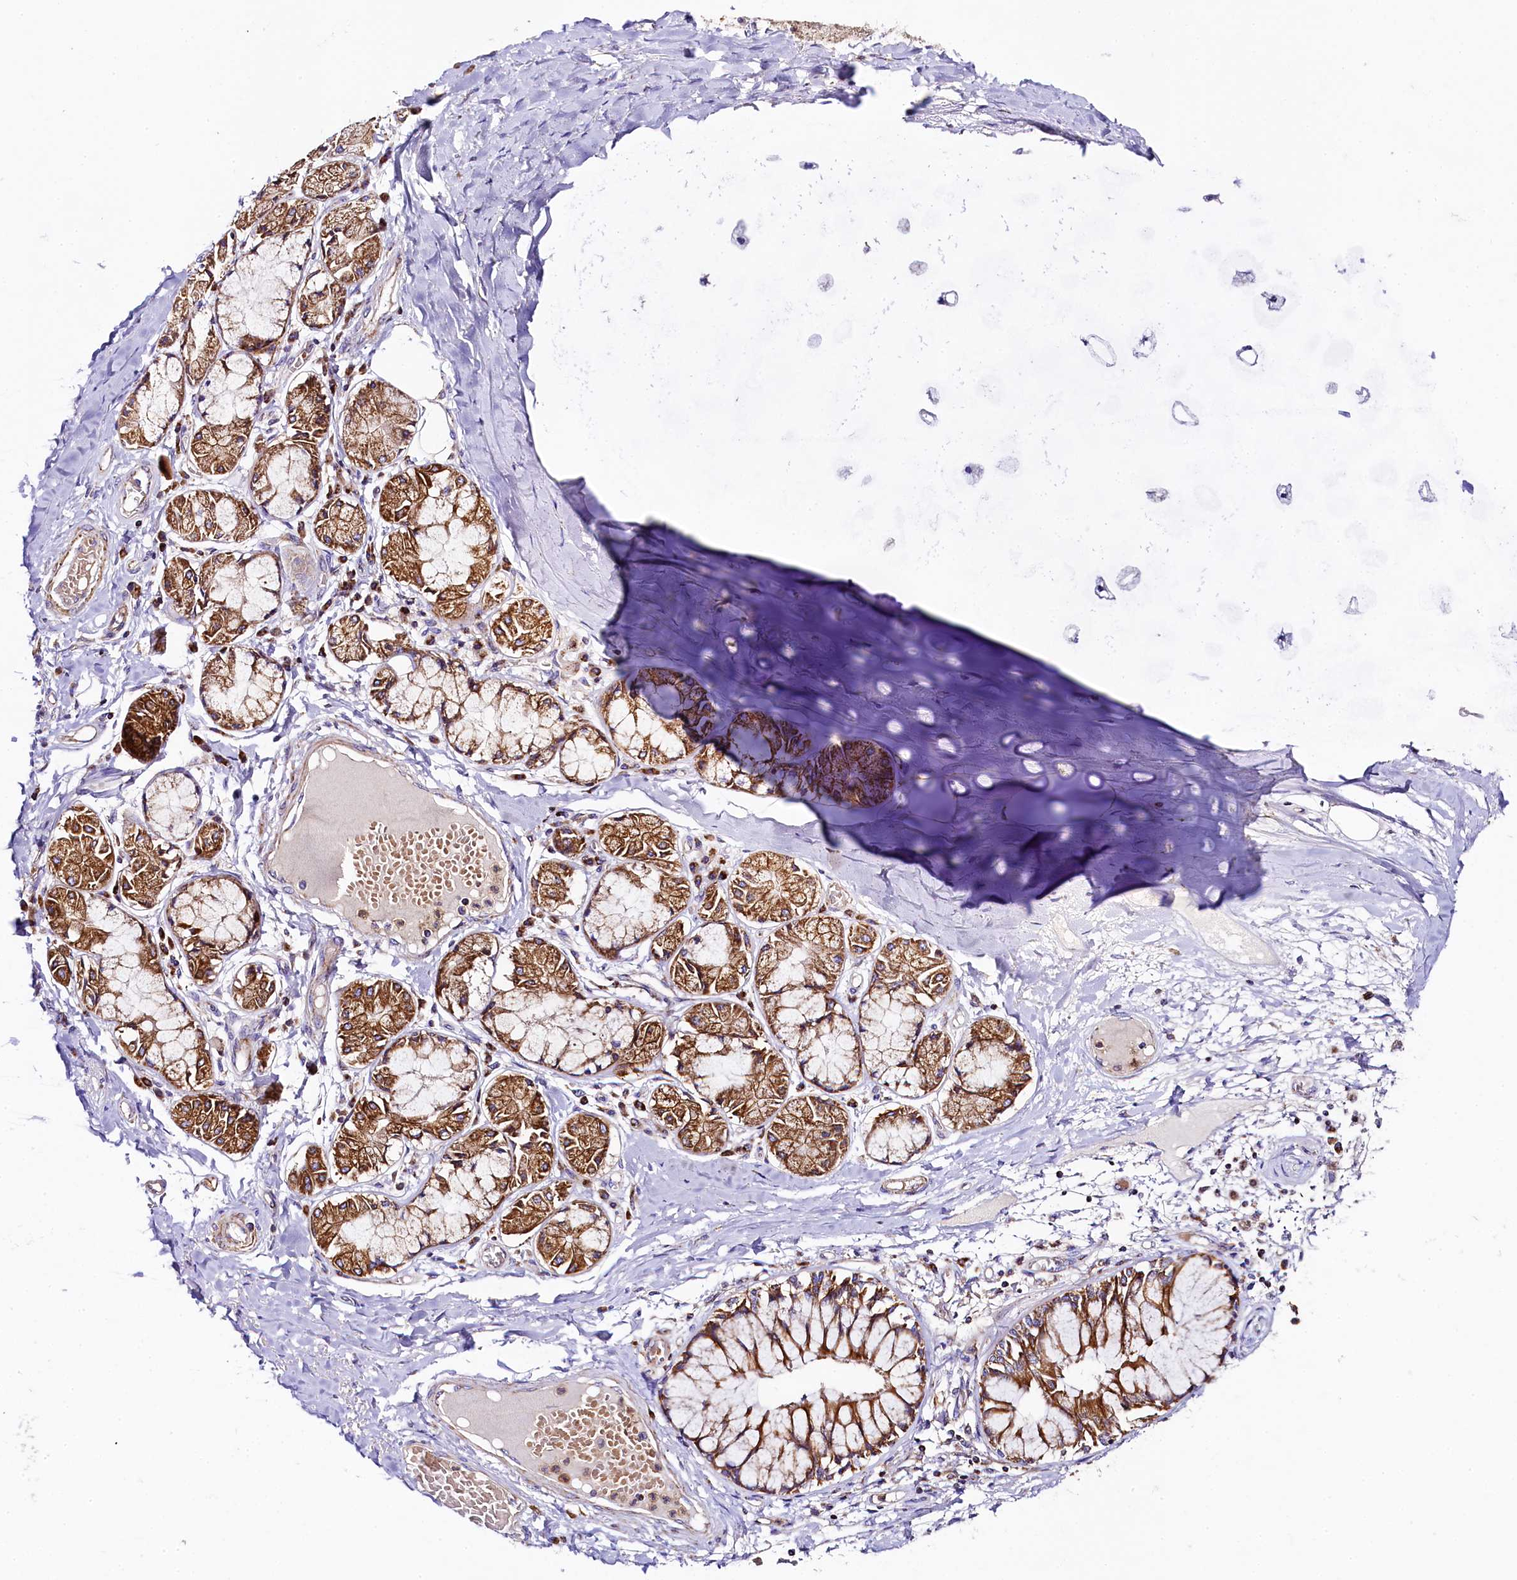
{"staining": {"intensity": "negative", "quantity": "none", "location": "none"}, "tissue": "adipose tissue", "cell_type": "Adipocytes", "image_type": "normal", "snomed": [{"axis": "morphology", "description": "Normal tissue, NOS"}, {"axis": "topography", "description": "Cartilage tissue"}, {"axis": "topography", "description": "Bronchus"}, {"axis": "topography", "description": "Lung"}, {"axis": "topography", "description": "Peripheral nerve tissue"}], "caption": "Human adipose tissue stained for a protein using immunohistochemistry exhibits no staining in adipocytes.", "gene": "CLYBL", "patient": {"sex": "female", "age": 49}}